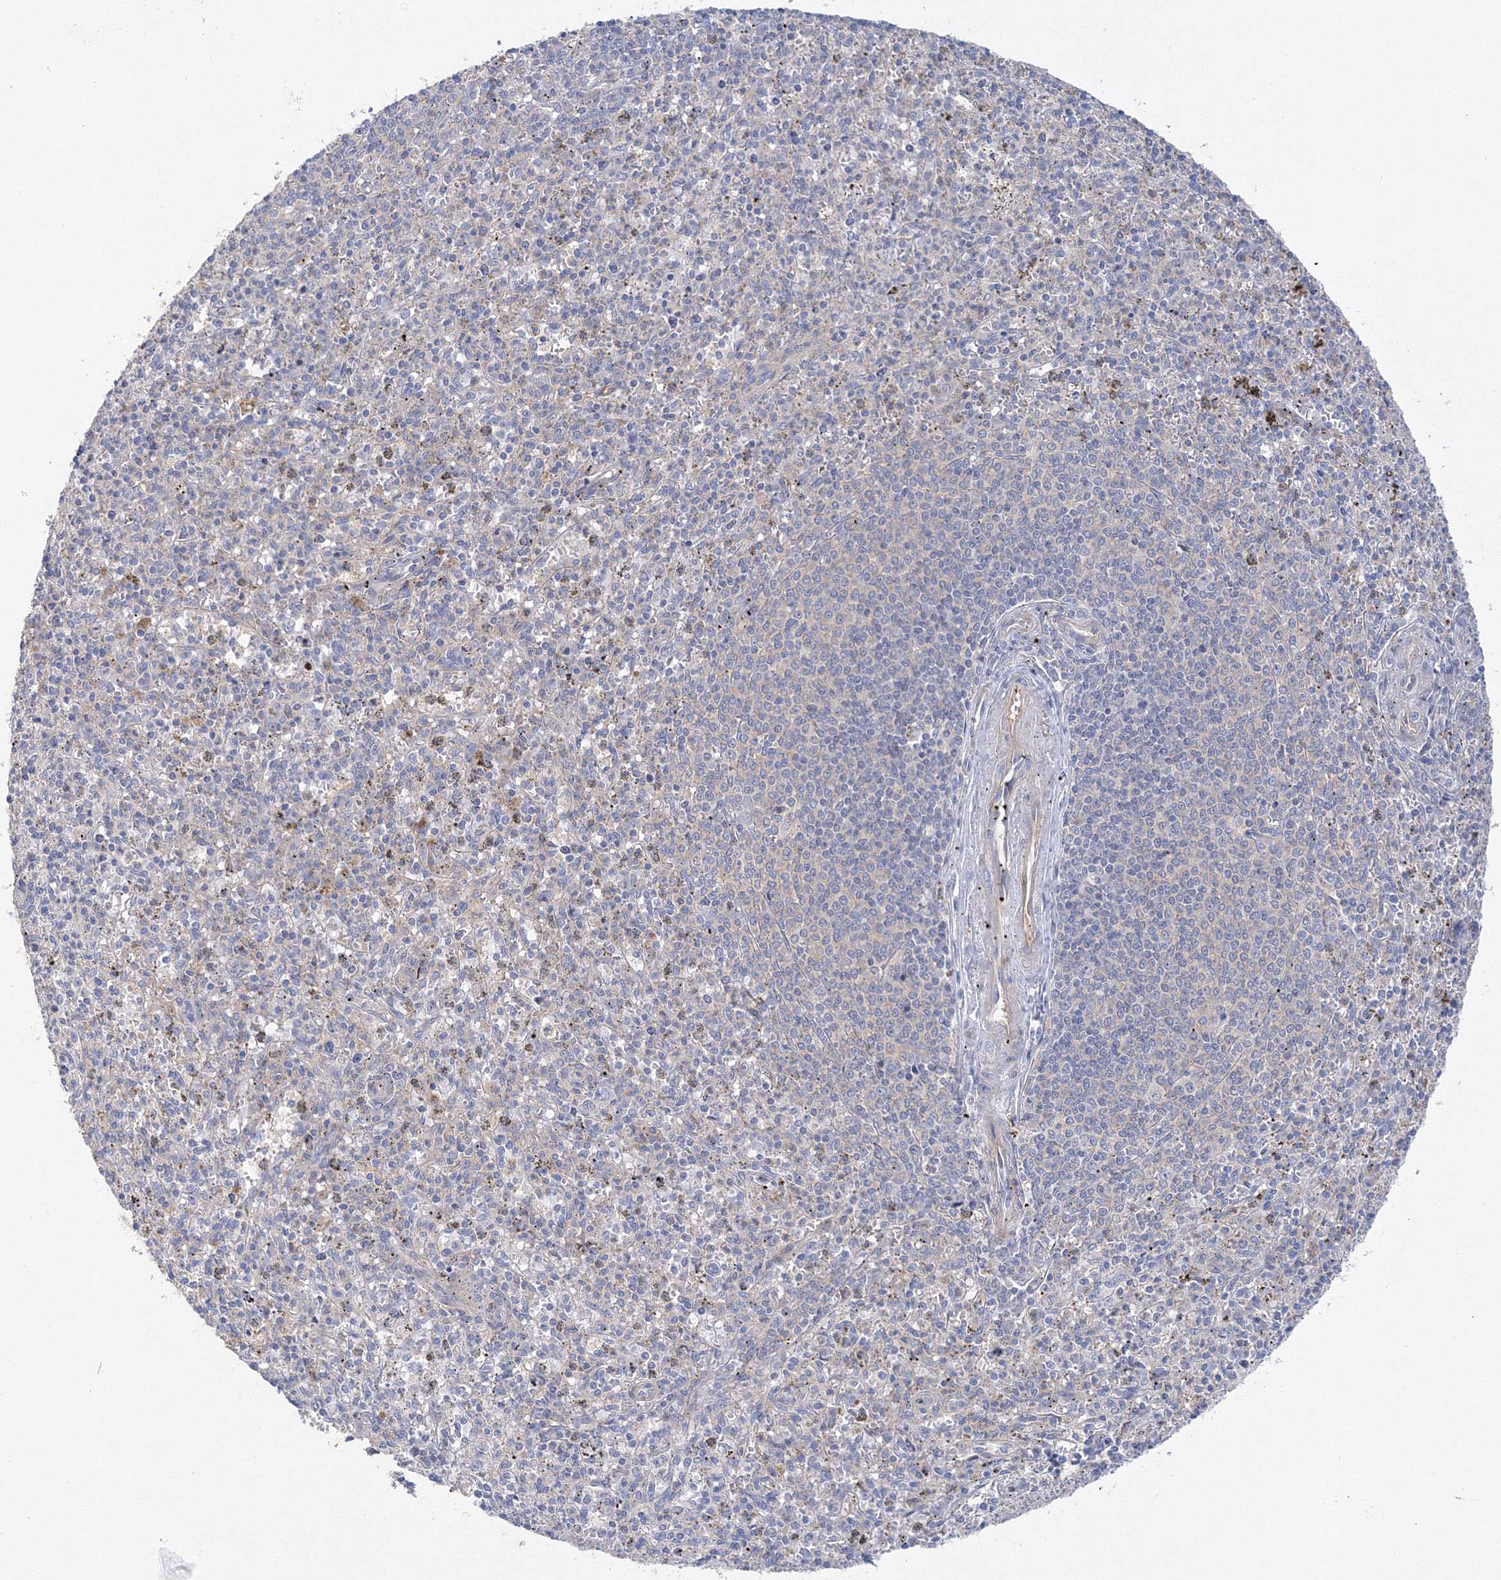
{"staining": {"intensity": "weak", "quantity": "<25%", "location": "cytoplasmic/membranous"}, "tissue": "spleen", "cell_type": "Cells in red pulp", "image_type": "normal", "snomed": [{"axis": "morphology", "description": "Normal tissue, NOS"}, {"axis": "topography", "description": "Spleen"}], "caption": "This is a image of immunohistochemistry (IHC) staining of benign spleen, which shows no staining in cells in red pulp. (Immunohistochemistry (ihc), brightfield microscopy, high magnification).", "gene": "DIS3L2", "patient": {"sex": "male", "age": 72}}